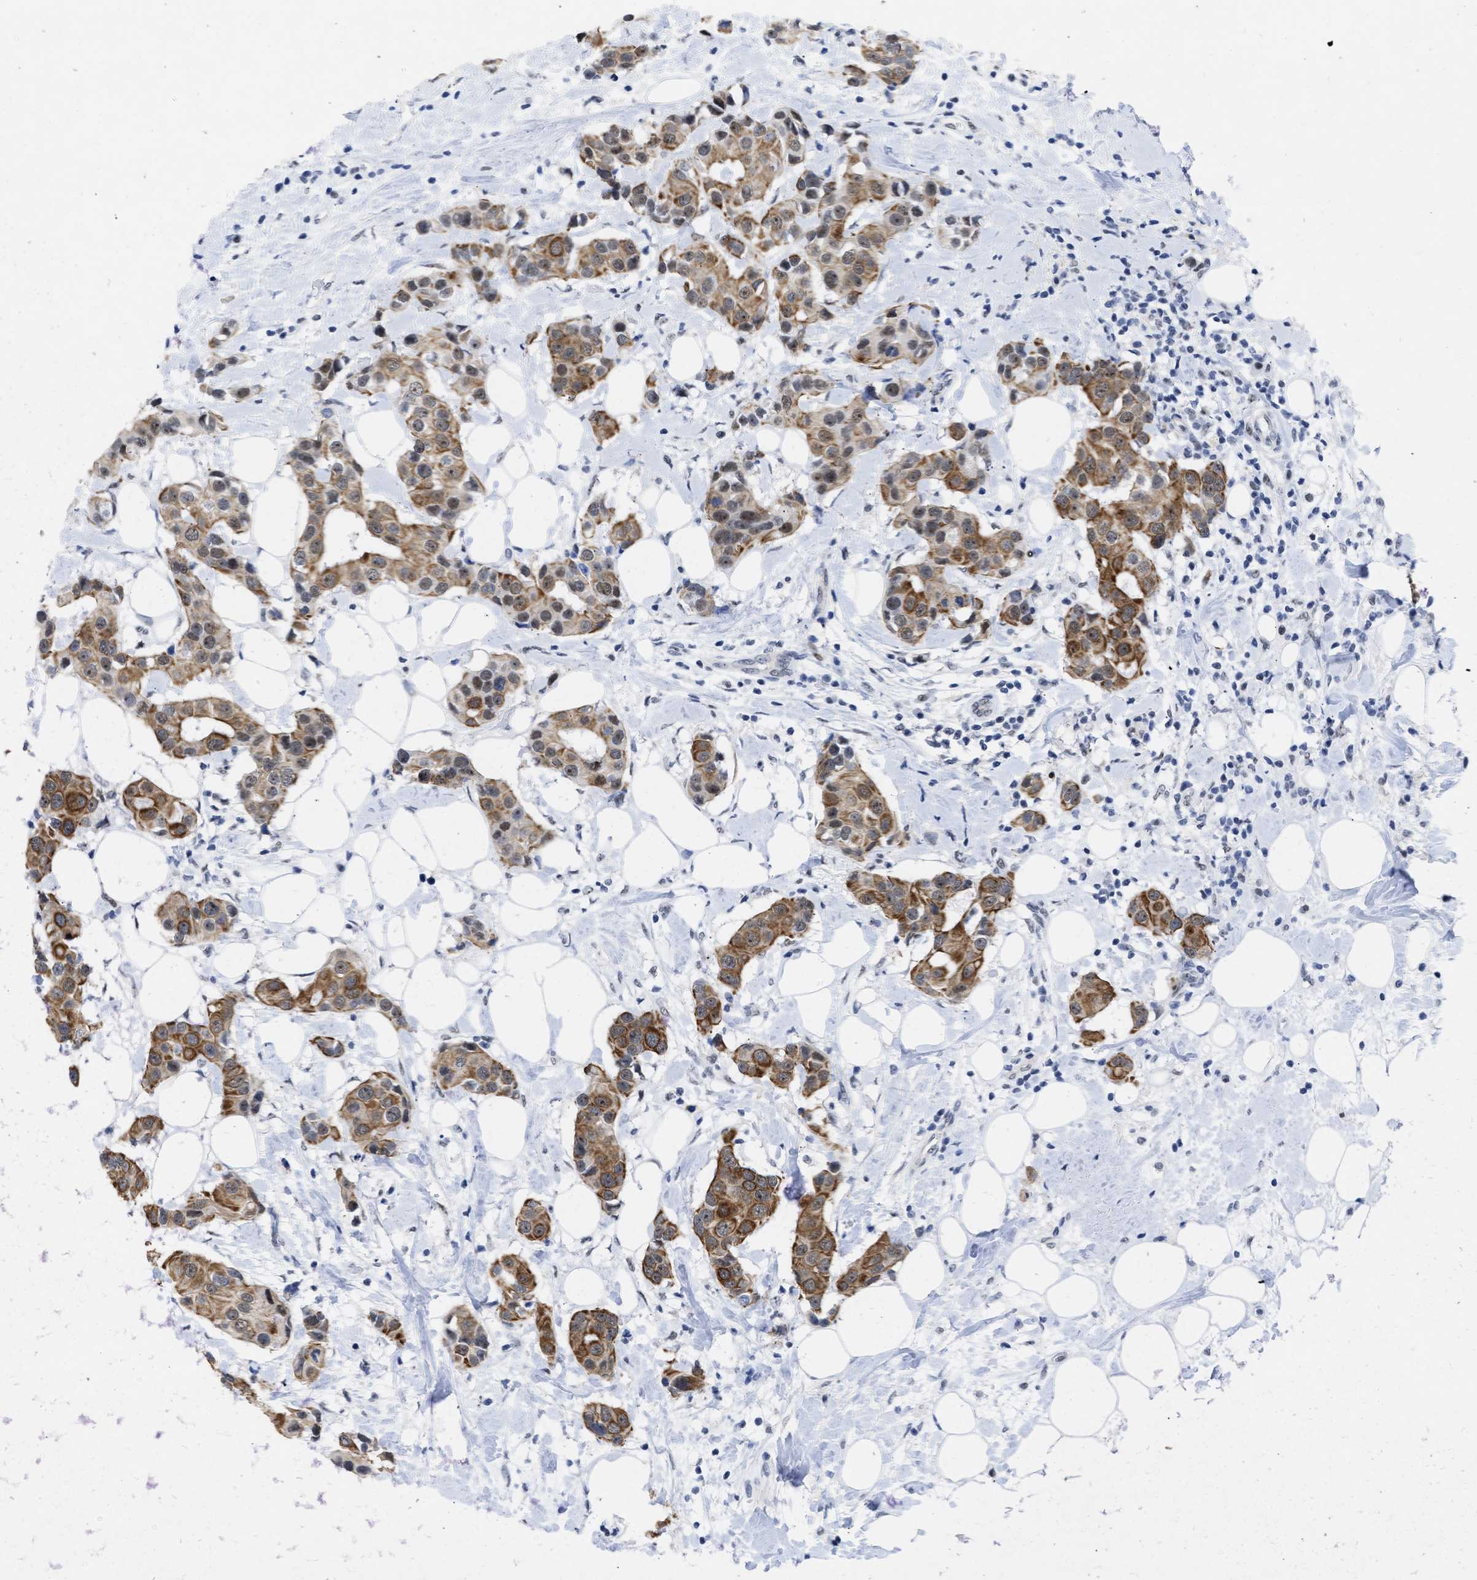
{"staining": {"intensity": "moderate", "quantity": ">75%", "location": "cytoplasmic/membranous,nuclear"}, "tissue": "breast cancer", "cell_type": "Tumor cells", "image_type": "cancer", "snomed": [{"axis": "morphology", "description": "Normal tissue, NOS"}, {"axis": "morphology", "description": "Duct carcinoma"}, {"axis": "topography", "description": "Breast"}], "caption": "Immunohistochemical staining of invasive ductal carcinoma (breast) shows moderate cytoplasmic/membranous and nuclear protein staining in about >75% of tumor cells. The staining was performed using DAB, with brown indicating positive protein expression. Nuclei are stained blue with hematoxylin.", "gene": "DDX41", "patient": {"sex": "female", "age": 39}}